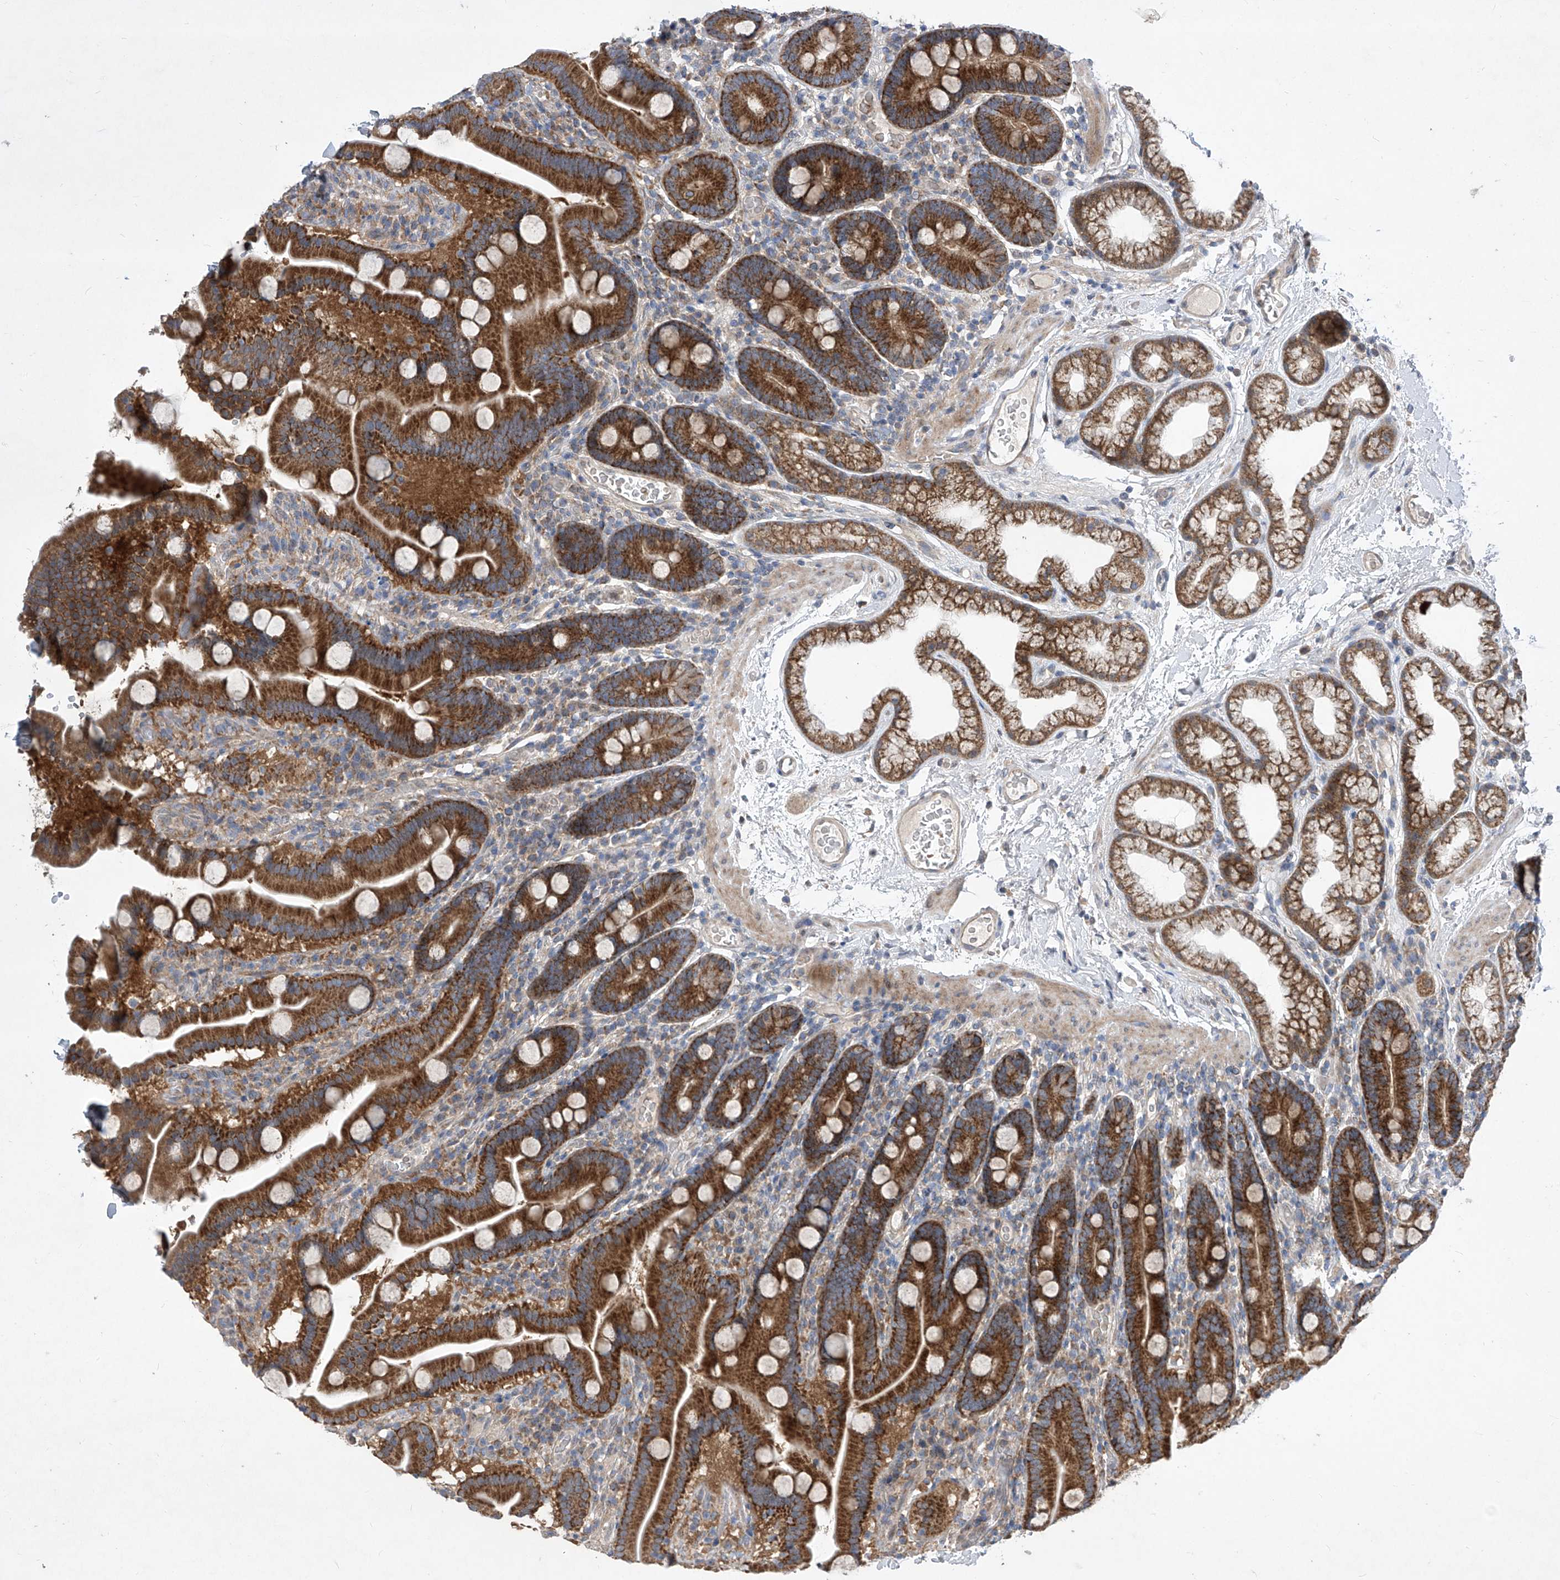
{"staining": {"intensity": "strong", "quantity": ">75%", "location": "cytoplasmic/membranous"}, "tissue": "duodenum", "cell_type": "Glandular cells", "image_type": "normal", "snomed": [{"axis": "morphology", "description": "Normal tissue, NOS"}, {"axis": "topography", "description": "Duodenum"}], "caption": "Duodenum was stained to show a protein in brown. There is high levels of strong cytoplasmic/membranous expression in approximately >75% of glandular cells. Using DAB (3,3'-diaminobenzidine) (brown) and hematoxylin (blue) stains, captured at high magnification using brightfield microscopy.", "gene": "COQ3", "patient": {"sex": "male", "age": 55}}